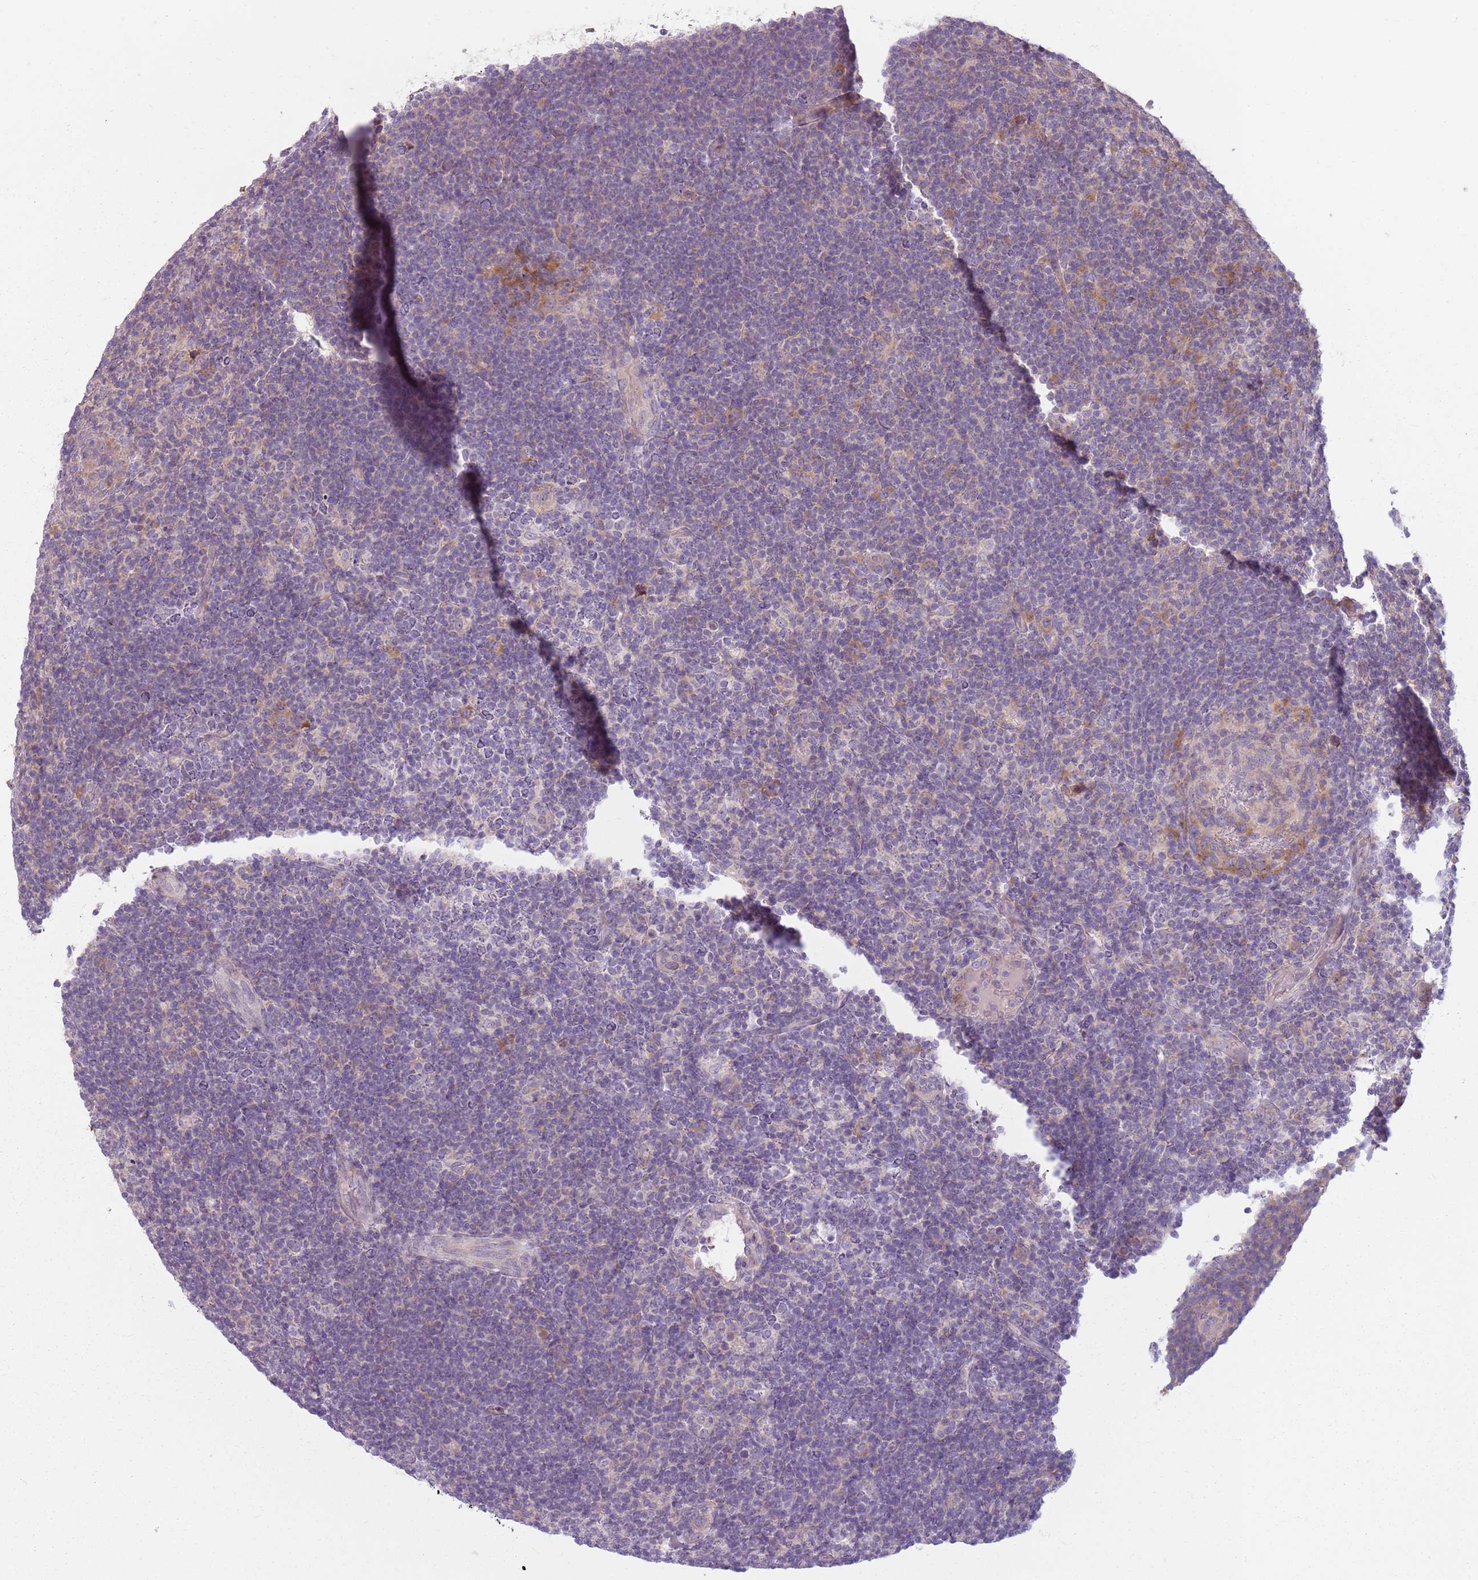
{"staining": {"intensity": "negative", "quantity": "none", "location": "none"}, "tissue": "lymphoma", "cell_type": "Tumor cells", "image_type": "cancer", "snomed": [{"axis": "morphology", "description": "Hodgkin's disease, NOS"}, {"axis": "topography", "description": "Lymph node"}], "caption": "The photomicrograph exhibits no significant expression in tumor cells of lymphoma. Nuclei are stained in blue.", "gene": "HSPA14", "patient": {"sex": "female", "age": 57}}